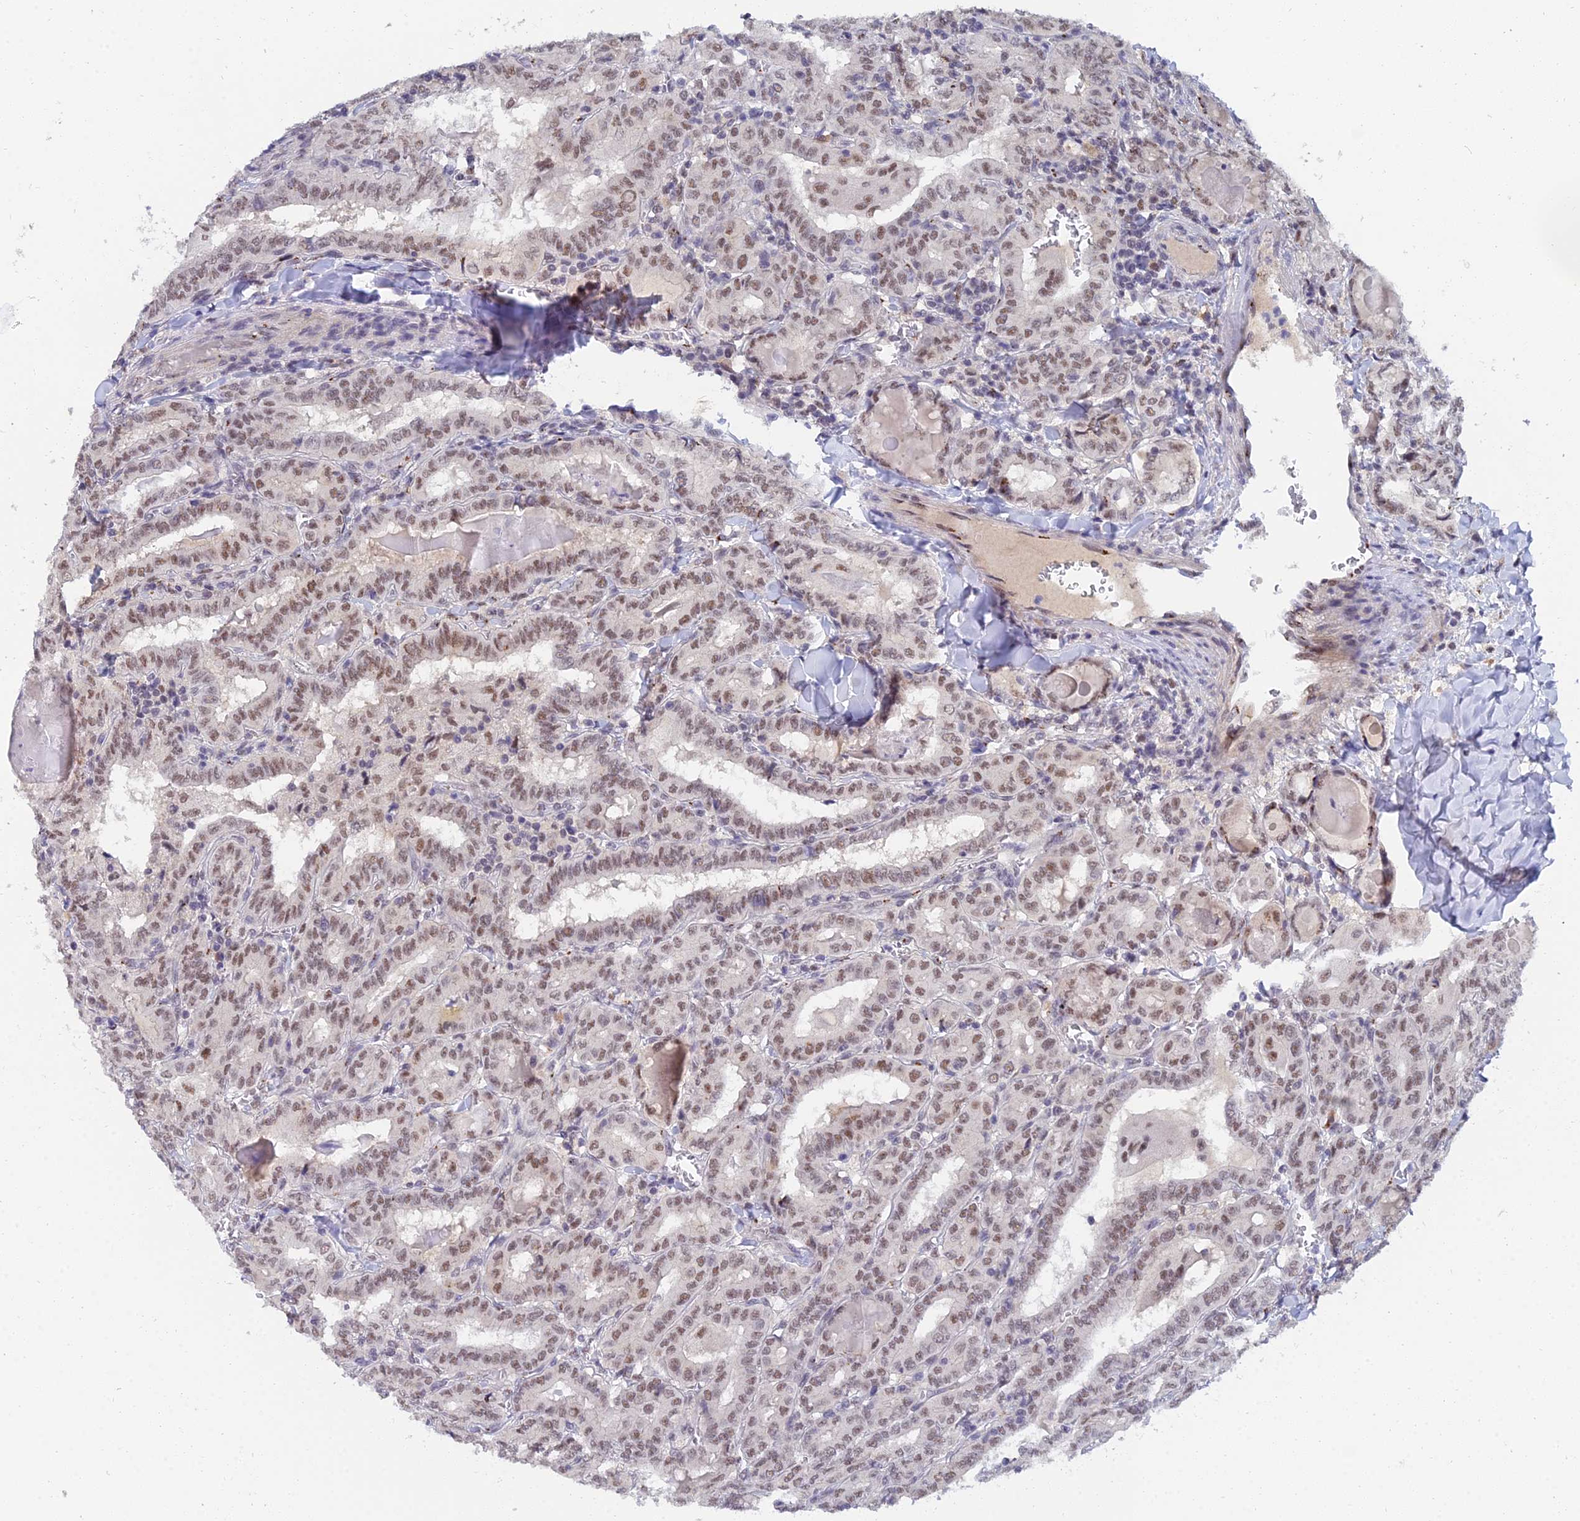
{"staining": {"intensity": "moderate", "quantity": ">75%", "location": "nuclear"}, "tissue": "thyroid cancer", "cell_type": "Tumor cells", "image_type": "cancer", "snomed": [{"axis": "morphology", "description": "Papillary adenocarcinoma, NOS"}, {"axis": "topography", "description": "Thyroid gland"}], "caption": "Immunohistochemical staining of thyroid cancer shows medium levels of moderate nuclear expression in approximately >75% of tumor cells.", "gene": "THOC3", "patient": {"sex": "female", "age": 72}}